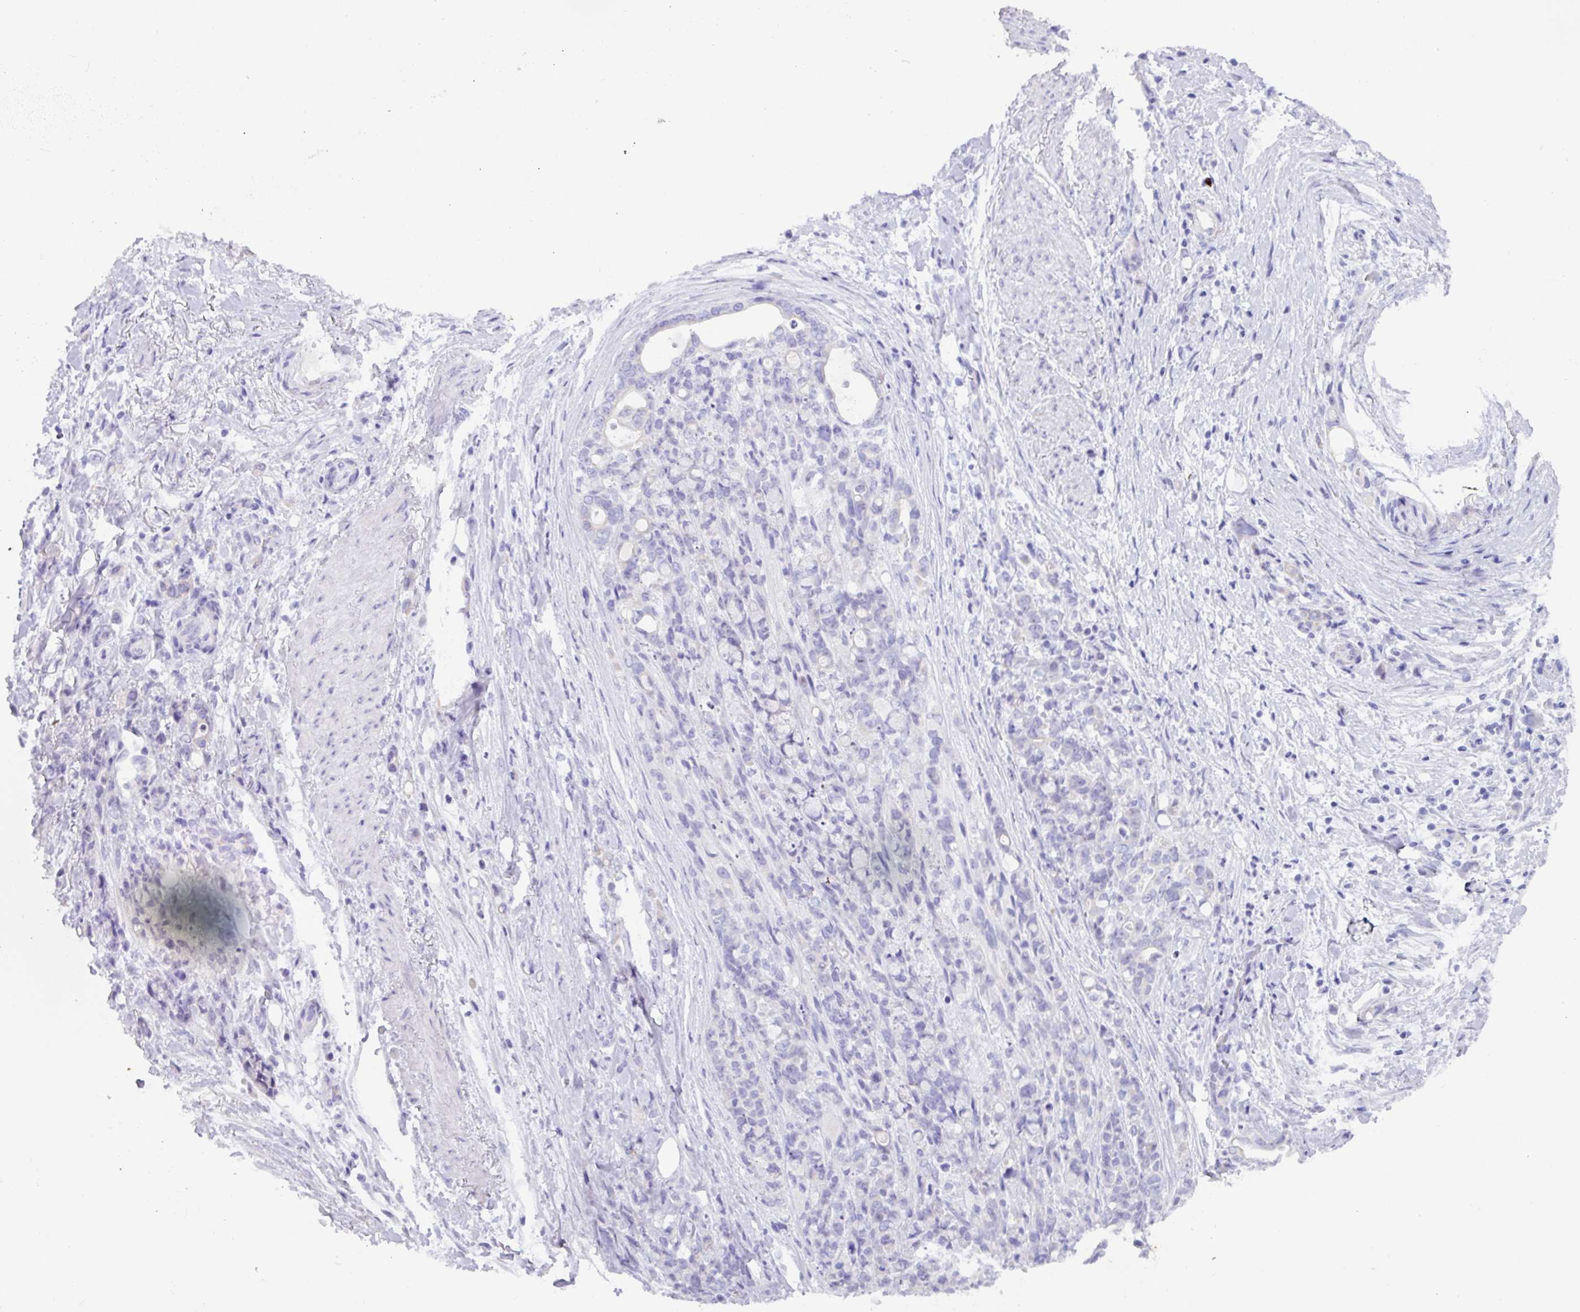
{"staining": {"intensity": "negative", "quantity": "none", "location": "none"}, "tissue": "stomach cancer", "cell_type": "Tumor cells", "image_type": "cancer", "snomed": [{"axis": "morphology", "description": "Normal tissue, NOS"}, {"axis": "morphology", "description": "Adenocarcinoma, NOS"}, {"axis": "topography", "description": "Stomach"}], "caption": "This is an IHC photomicrograph of human stomach cancer. There is no staining in tumor cells.", "gene": "MRM2", "patient": {"sex": "female", "age": 79}}